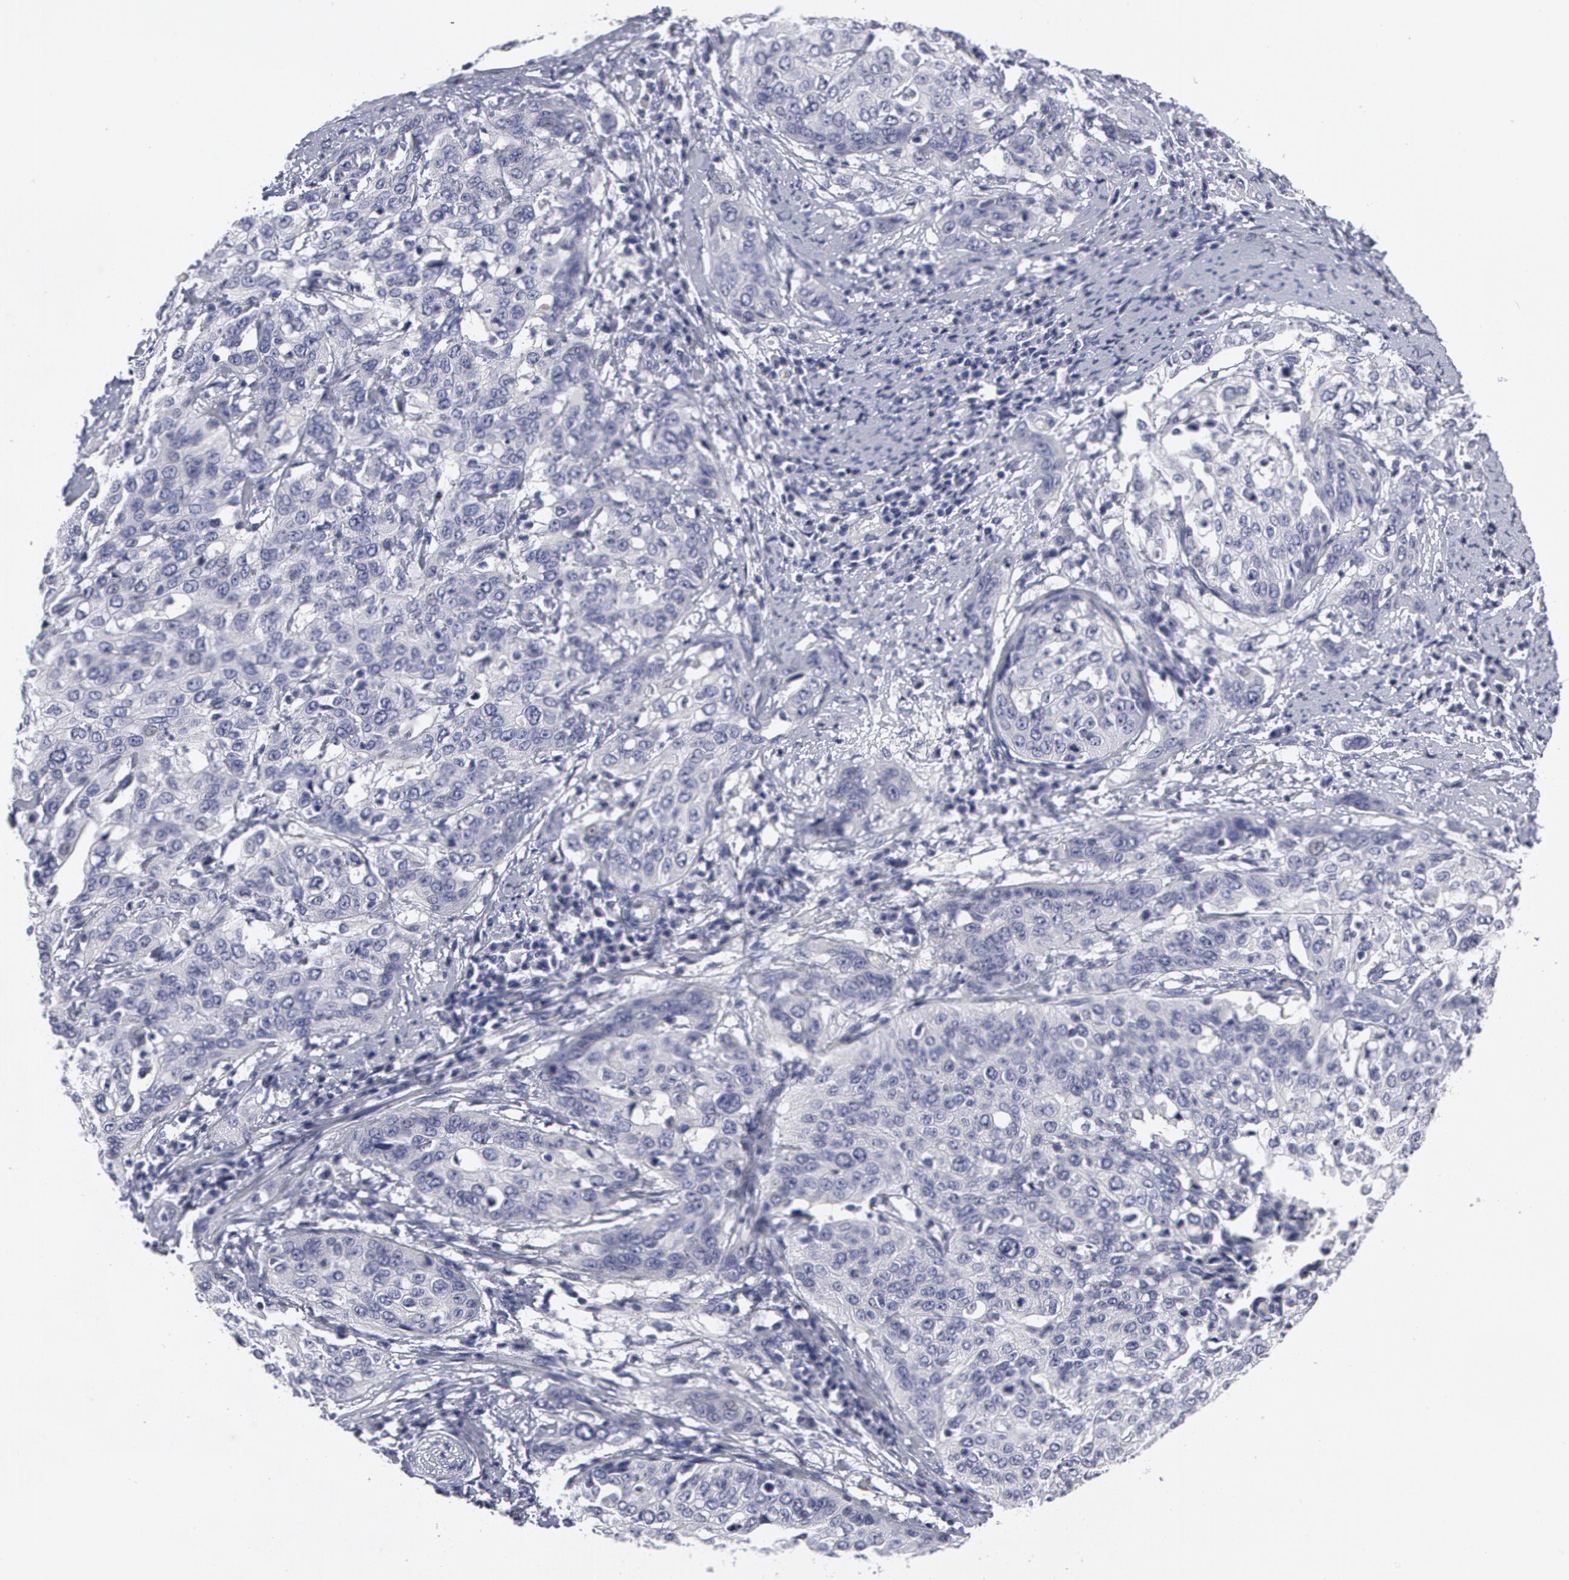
{"staining": {"intensity": "negative", "quantity": "none", "location": "none"}, "tissue": "cervical cancer", "cell_type": "Tumor cells", "image_type": "cancer", "snomed": [{"axis": "morphology", "description": "Squamous cell carcinoma, NOS"}, {"axis": "topography", "description": "Cervix"}], "caption": "Immunohistochemistry (IHC) micrograph of human cervical squamous cell carcinoma stained for a protein (brown), which exhibits no positivity in tumor cells.", "gene": "SMC1B", "patient": {"sex": "female", "age": 41}}